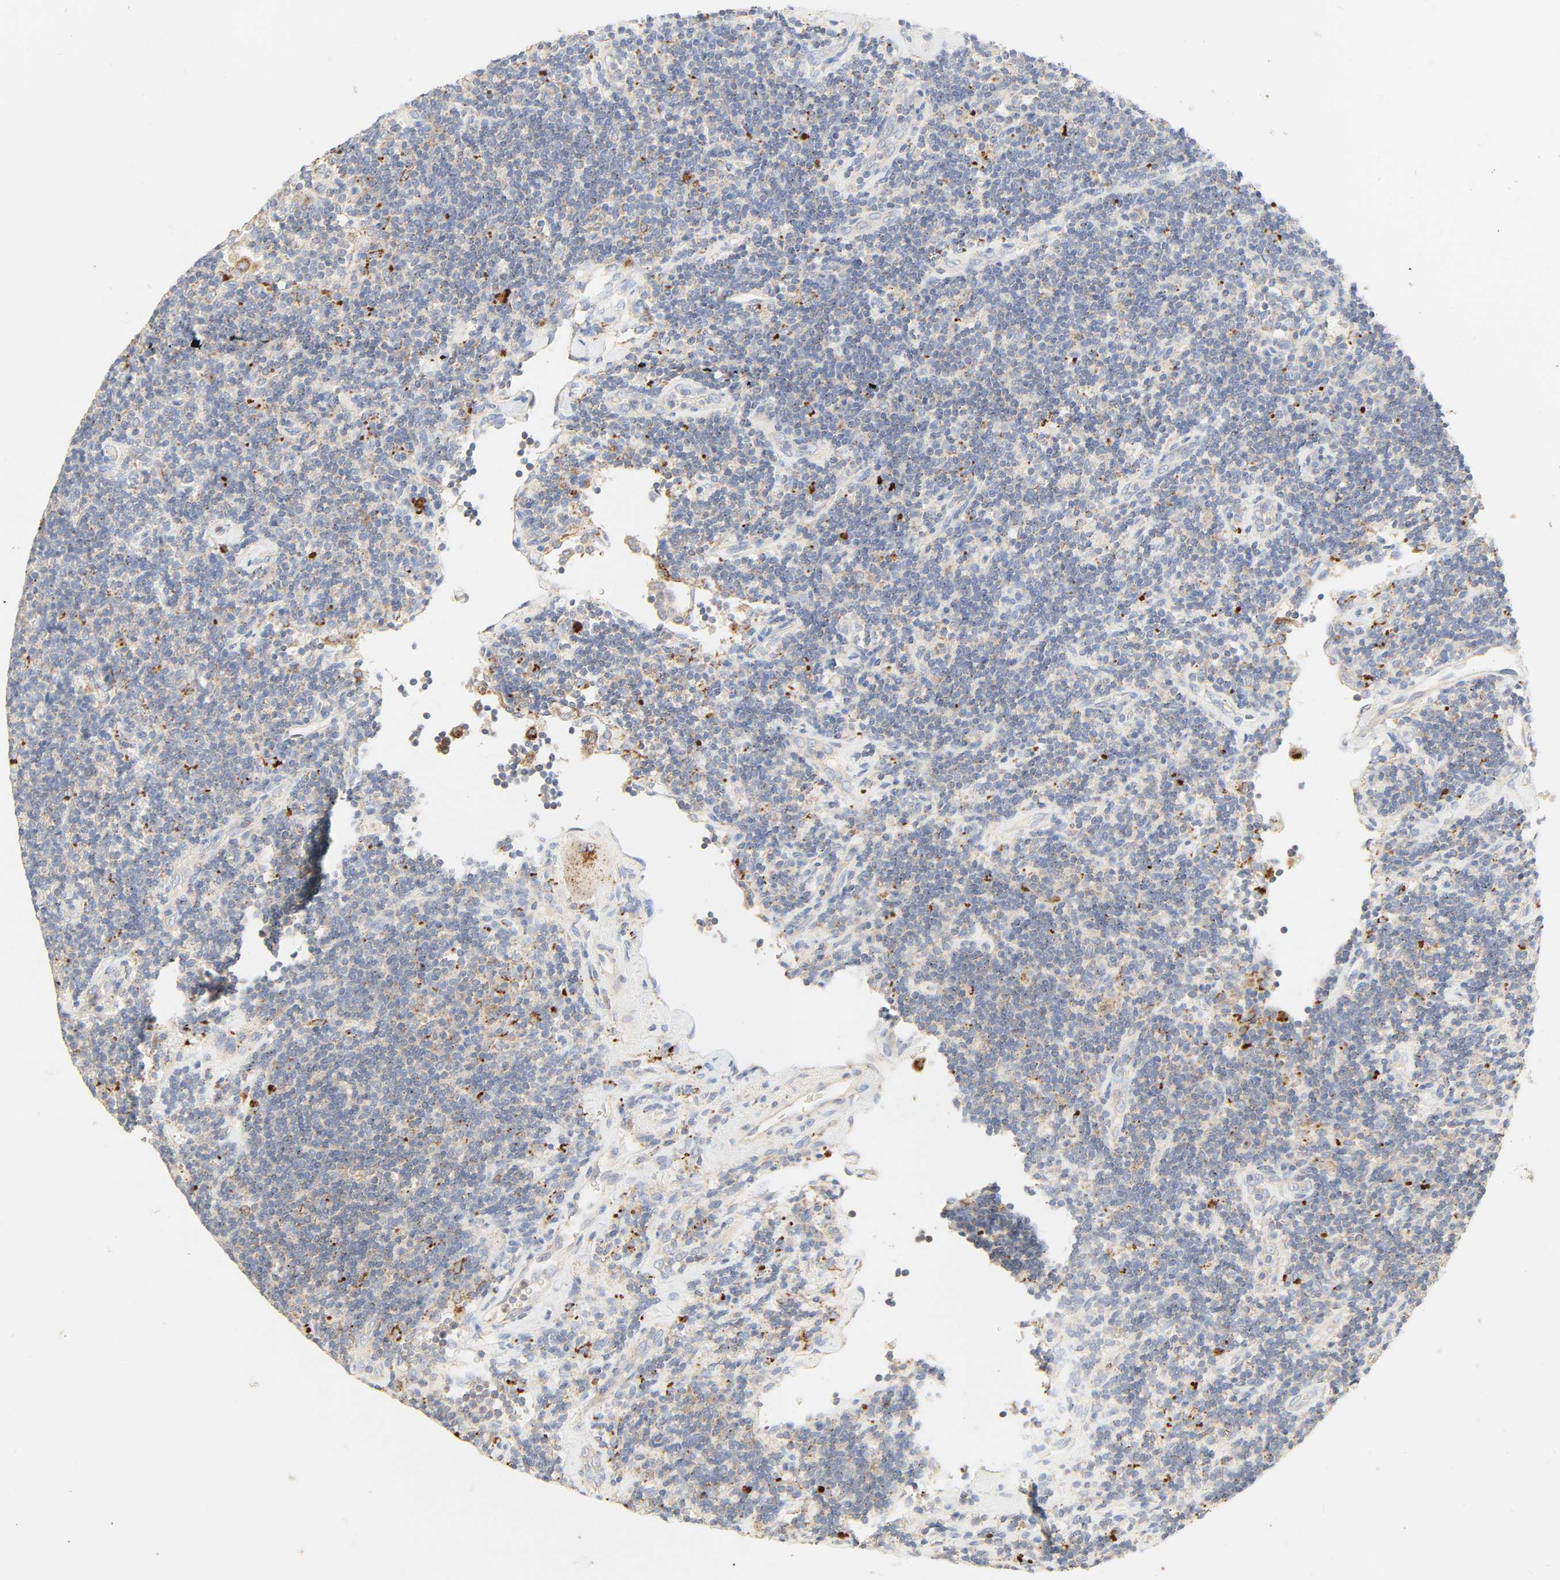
{"staining": {"intensity": "strong", "quantity": "<25%", "location": "cytoplasmic/membranous"}, "tissue": "lymphoma", "cell_type": "Tumor cells", "image_type": "cancer", "snomed": [{"axis": "morphology", "description": "Malignant lymphoma, non-Hodgkin's type, Low grade"}, {"axis": "topography", "description": "Lymph node"}], "caption": "This image exhibits low-grade malignant lymphoma, non-Hodgkin's type stained with IHC to label a protein in brown. The cytoplasmic/membranous of tumor cells show strong positivity for the protein. Nuclei are counter-stained blue.", "gene": "CAMK2A", "patient": {"sex": "male", "age": 70}}